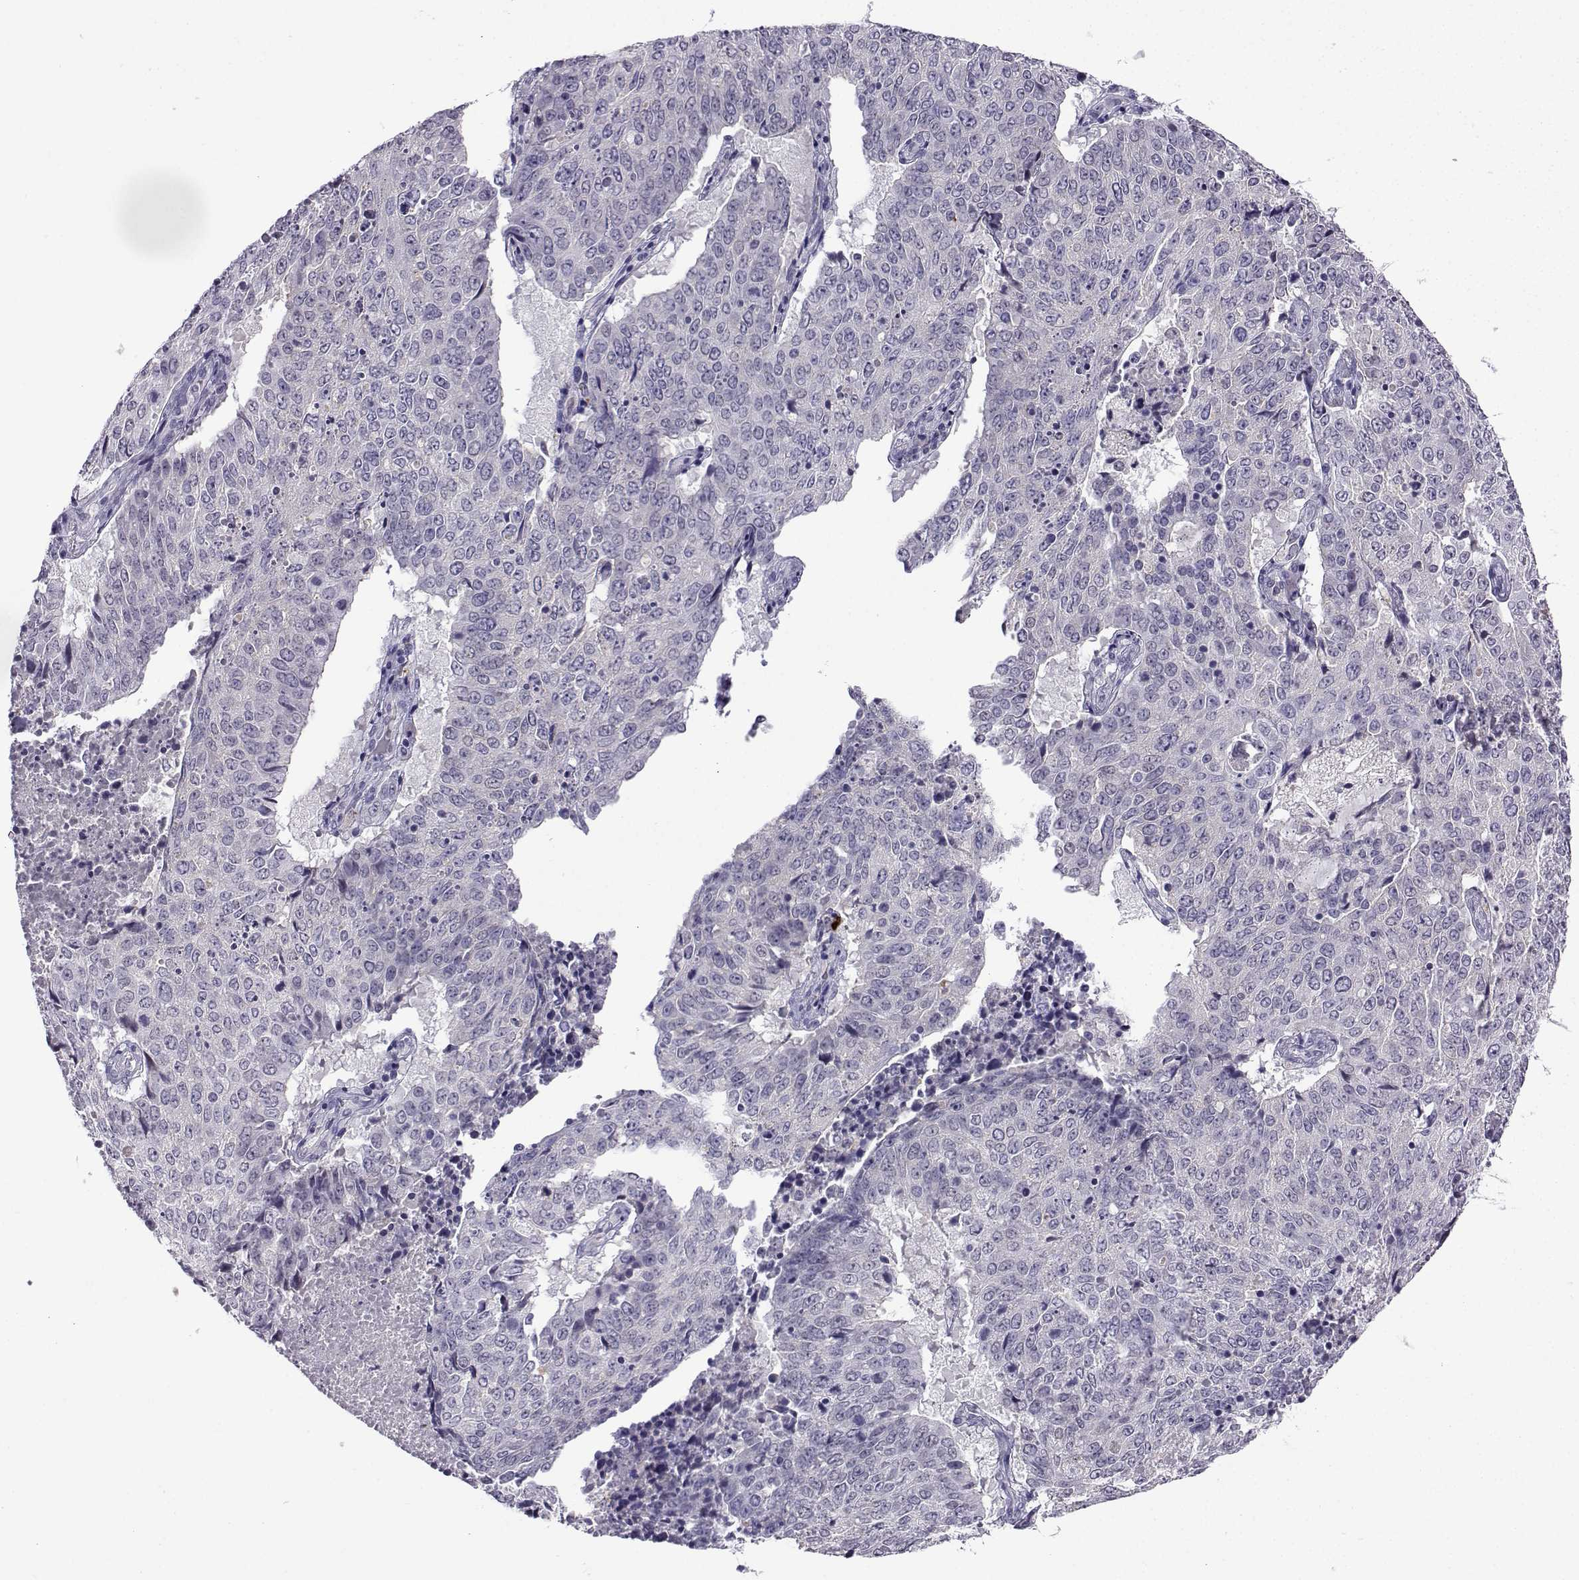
{"staining": {"intensity": "negative", "quantity": "none", "location": "none"}, "tissue": "lung cancer", "cell_type": "Tumor cells", "image_type": "cancer", "snomed": [{"axis": "morphology", "description": "Normal tissue, NOS"}, {"axis": "morphology", "description": "Squamous cell carcinoma, NOS"}, {"axis": "topography", "description": "Bronchus"}, {"axis": "topography", "description": "Lung"}], "caption": "Protein analysis of lung cancer demonstrates no significant positivity in tumor cells.", "gene": "LRFN2", "patient": {"sex": "male", "age": 64}}